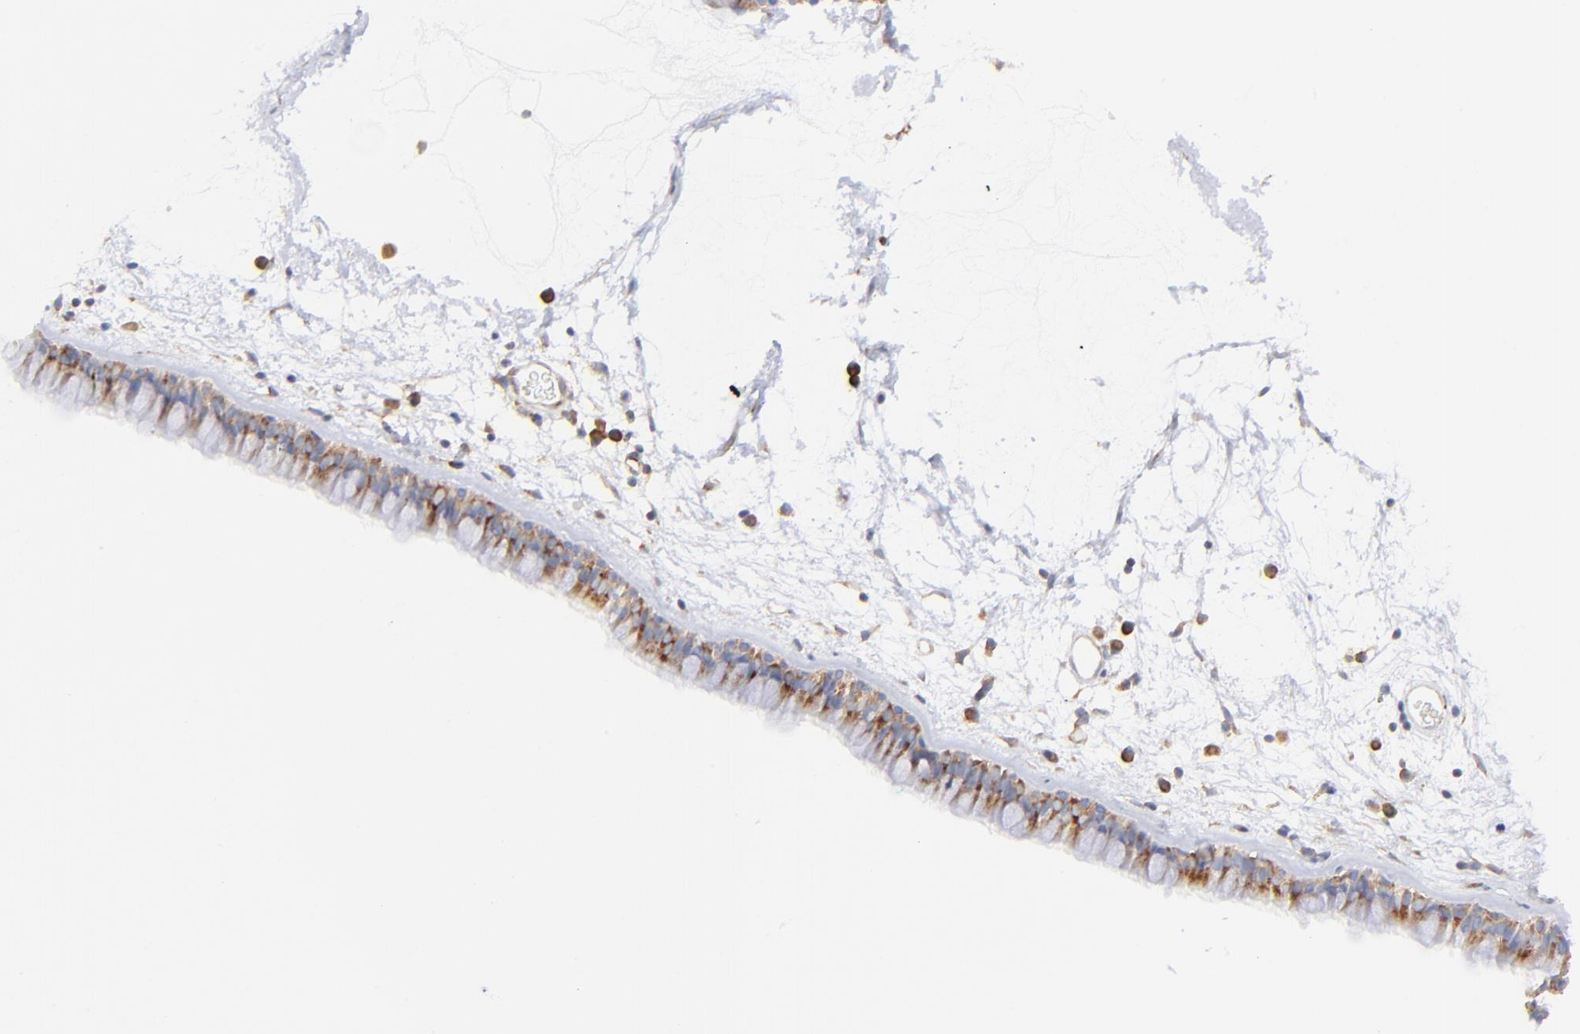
{"staining": {"intensity": "strong", "quantity": ">75%", "location": "cytoplasmic/membranous"}, "tissue": "nasopharynx", "cell_type": "Respiratory epithelial cells", "image_type": "normal", "snomed": [{"axis": "morphology", "description": "Normal tissue, NOS"}, {"axis": "morphology", "description": "Inflammation, NOS"}, {"axis": "topography", "description": "Nasopharynx"}], "caption": "An immunohistochemistry micrograph of unremarkable tissue is shown. Protein staining in brown highlights strong cytoplasmic/membranous positivity in nasopharynx within respiratory epithelial cells.", "gene": "EIF2AK2", "patient": {"sex": "male", "age": 48}}